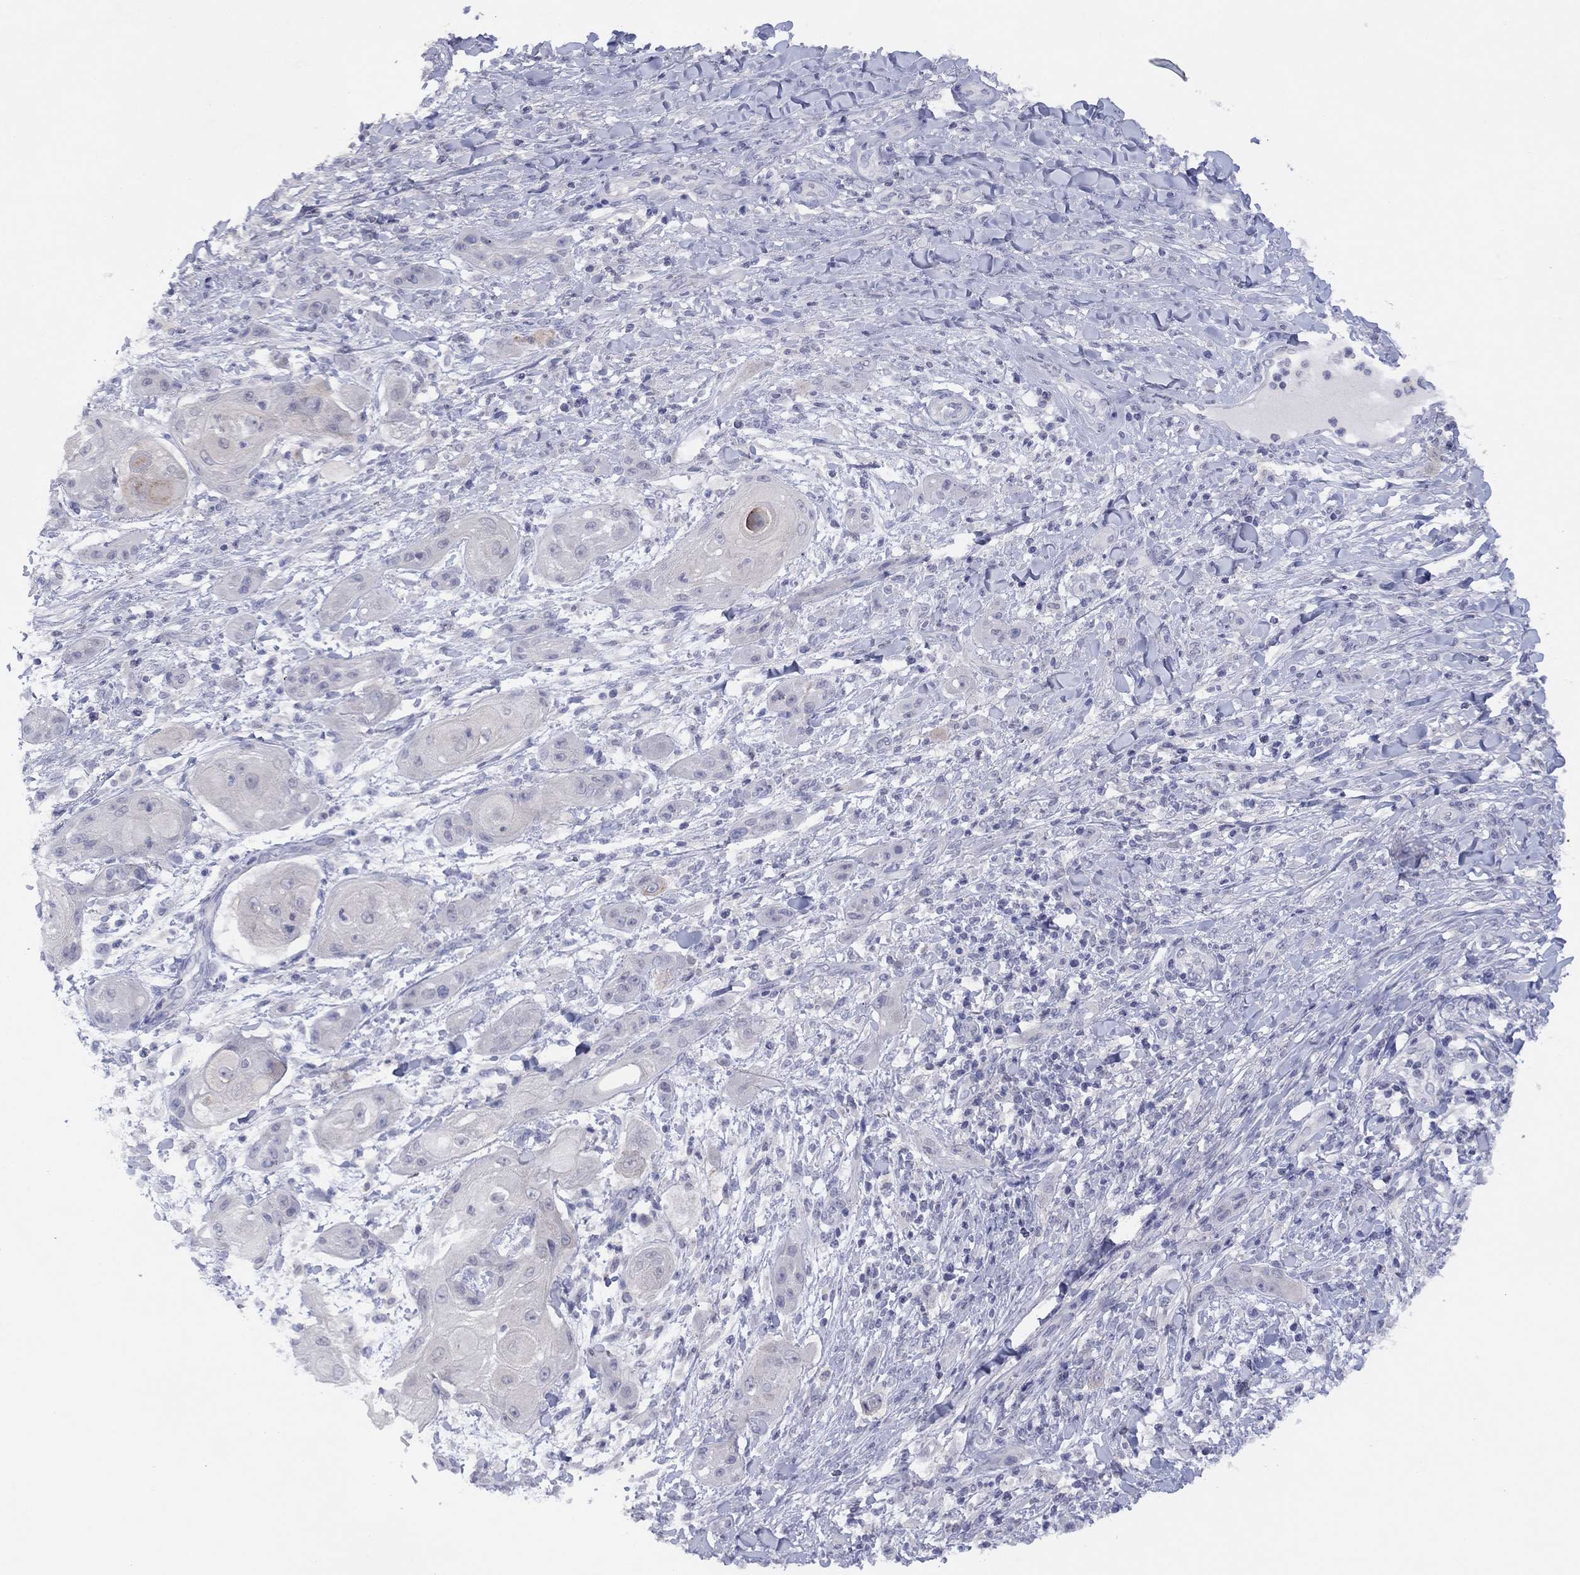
{"staining": {"intensity": "negative", "quantity": "none", "location": "none"}, "tissue": "skin cancer", "cell_type": "Tumor cells", "image_type": "cancer", "snomed": [{"axis": "morphology", "description": "Squamous cell carcinoma, NOS"}, {"axis": "topography", "description": "Skin"}], "caption": "IHC of skin cancer (squamous cell carcinoma) demonstrates no positivity in tumor cells.", "gene": "CYP2B6", "patient": {"sex": "male", "age": 62}}